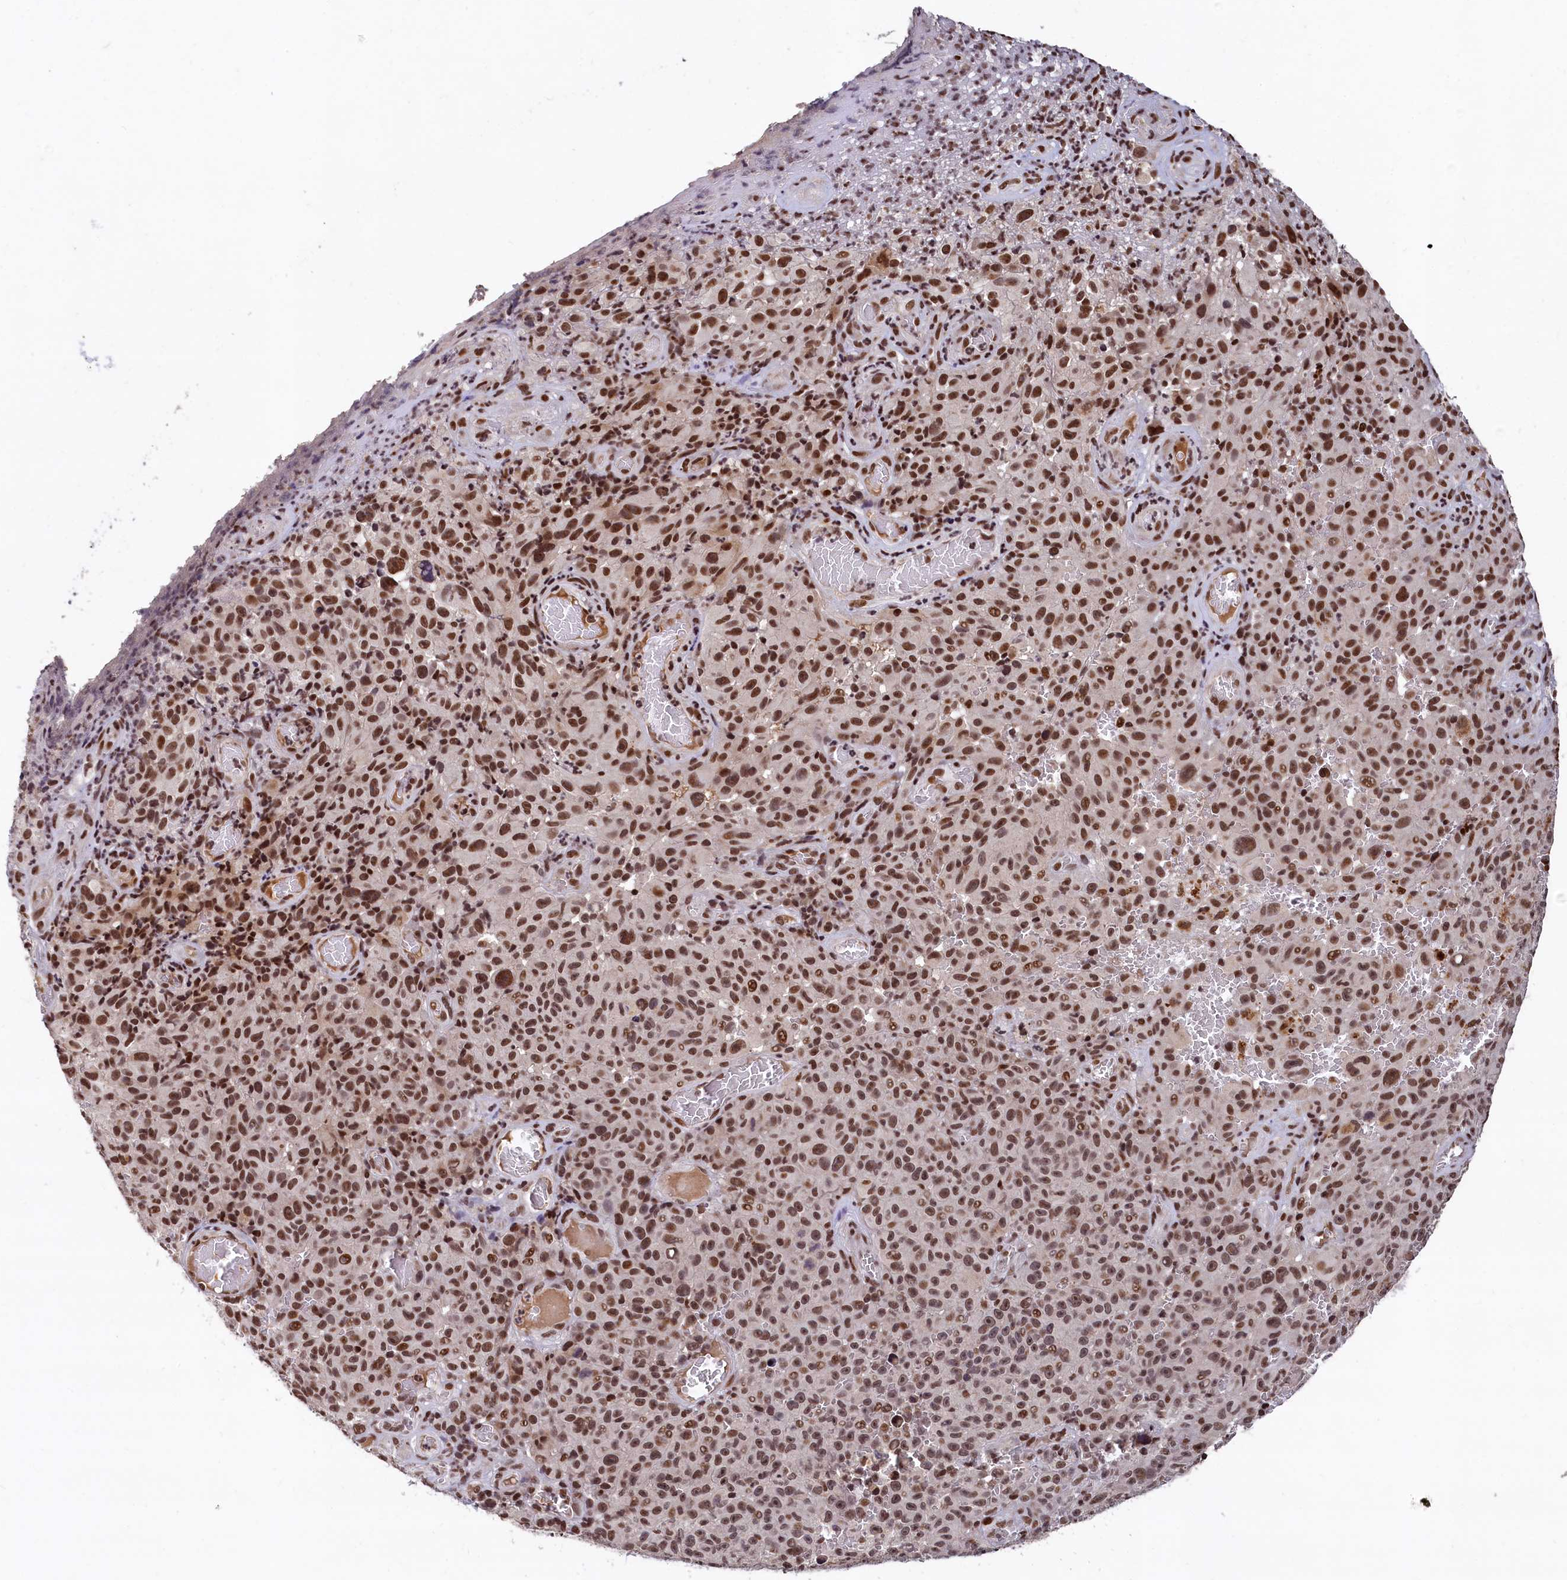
{"staining": {"intensity": "moderate", "quantity": ">75%", "location": "nuclear"}, "tissue": "melanoma", "cell_type": "Tumor cells", "image_type": "cancer", "snomed": [{"axis": "morphology", "description": "Malignant melanoma, NOS"}, {"axis": "topography", "description": "Skin"}], "caption": "Immunohistochemical staining of human malignant melanoma demonstrates medium levels of moderate nuclear positivity in about >75% of tumor cells. (DAB (3,3'-diaminobenzidine) = brown stain, brightfield microscopy at high magnification).", "gene": "FAM217B", "patient": {"sex": "female", "age": 82}}